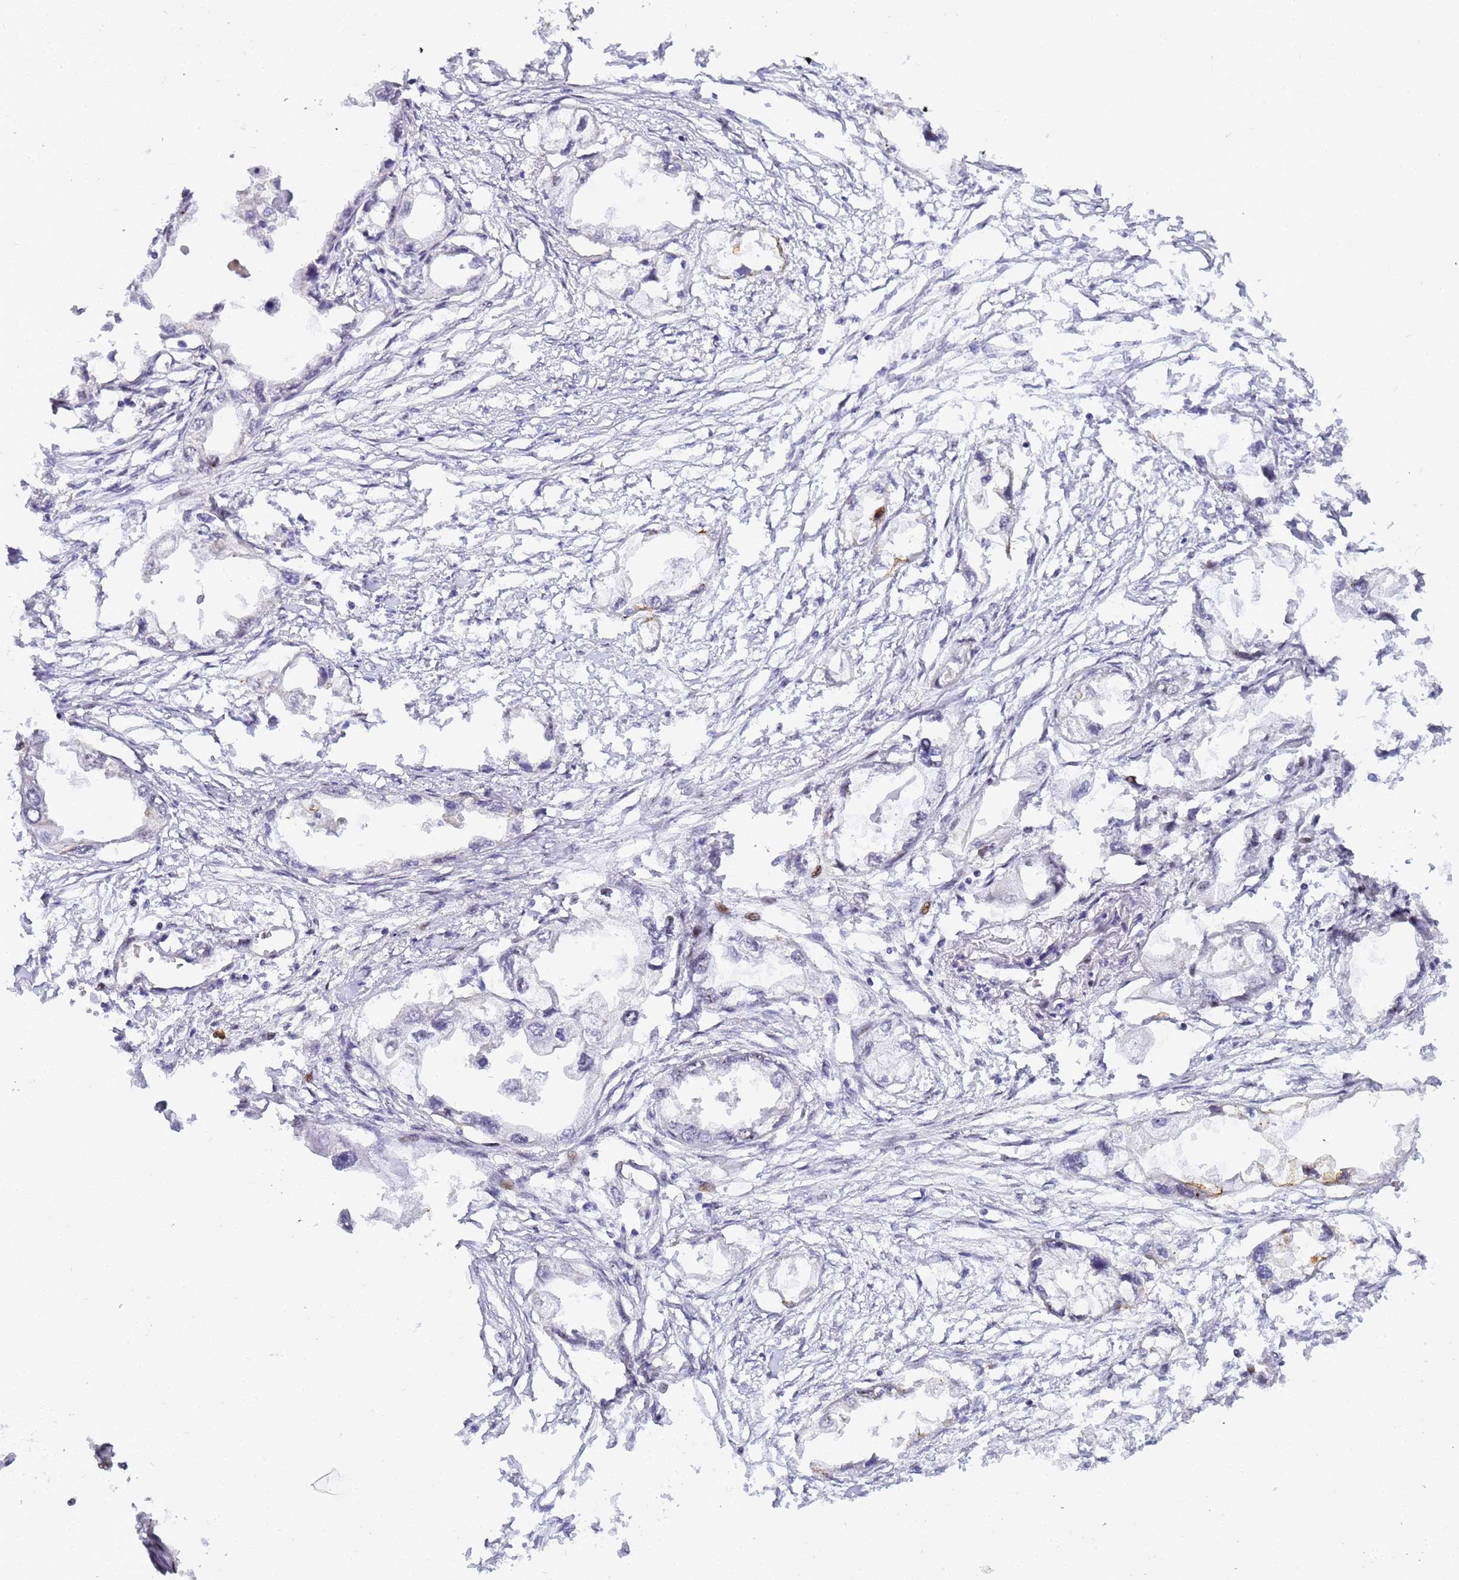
{"staining": {"intensity": "negative", "quantity": "none", "location": "none"}, "tissue": "endometrial cancer", "cell_type": "Tumor cells", "image_type": "cancer", "snomed": [{"axis": "morphology", "description": "Adenocarcinoma, NOS"}, {"axis": "morphology", "description": "Adenocarcinoma, metastatic, NOS"}, {"axis": "topography", "description": "Adipose tissue"}, {"axis": "topography", "description": "Endometrium"}], "caption": "Immunohistochemical staining of endometrial cancer reveals no significant expression in tumor cells.", "gene": "GON4L", "patient": {"sex": "female", "age": 67}}